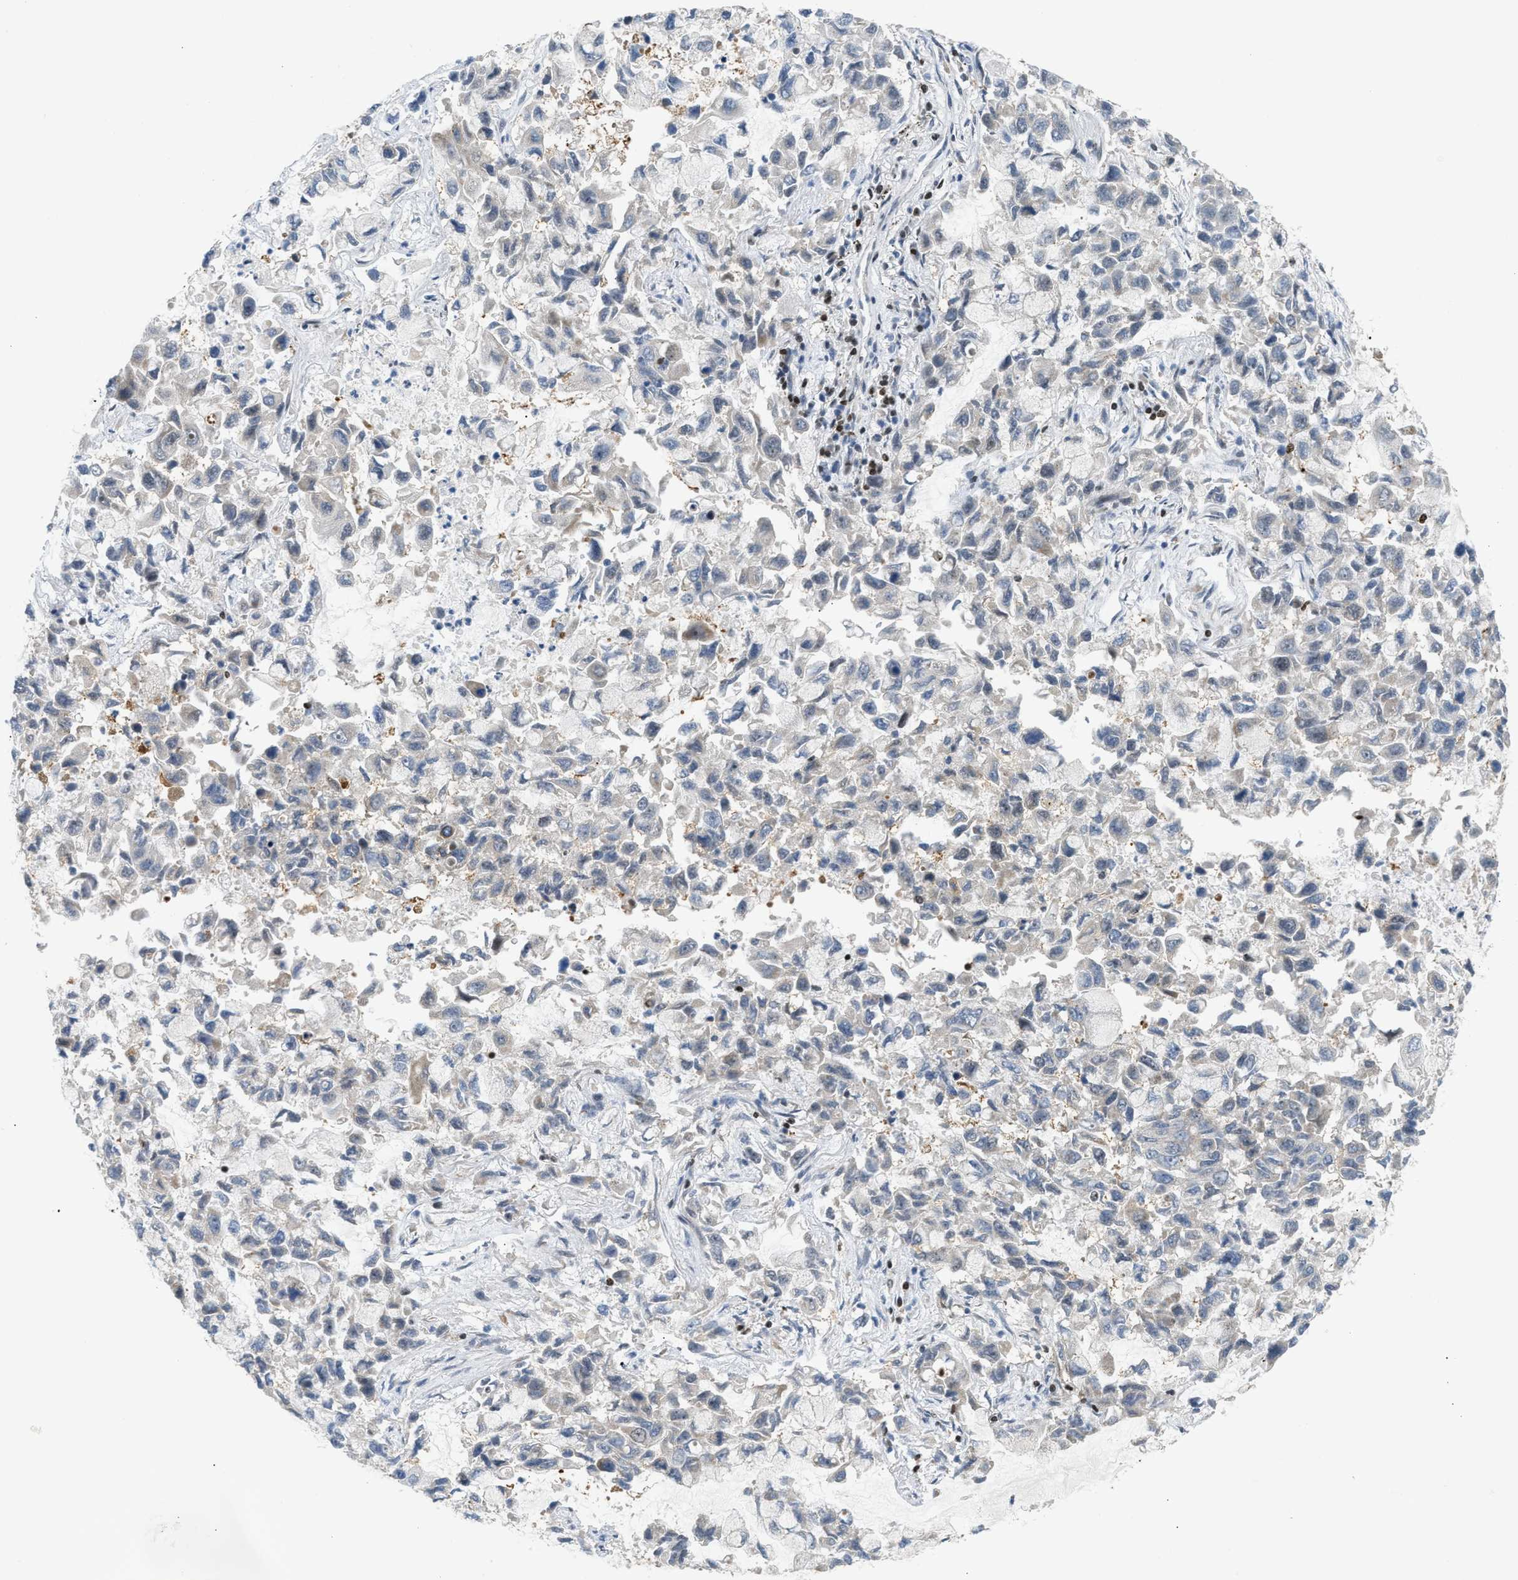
{"staining": {"intensity": "negative", "quantity": "none", "location": "none"}, "tissue": "lung cancer", "cell_type": "Tumor cells", "image_type": "cancer", "snomed": [{"axis": "morphology", "description": "Adenocarcinoma, NOS"}, {"axis": "topography", "description": "Lung"}], "caption": "Immunohistochemistry of human lung adenocarcinoma exhibits no positivity in tumor cells.", "gene": "NPS", "patient": {"sex": "male", "age": 64}}